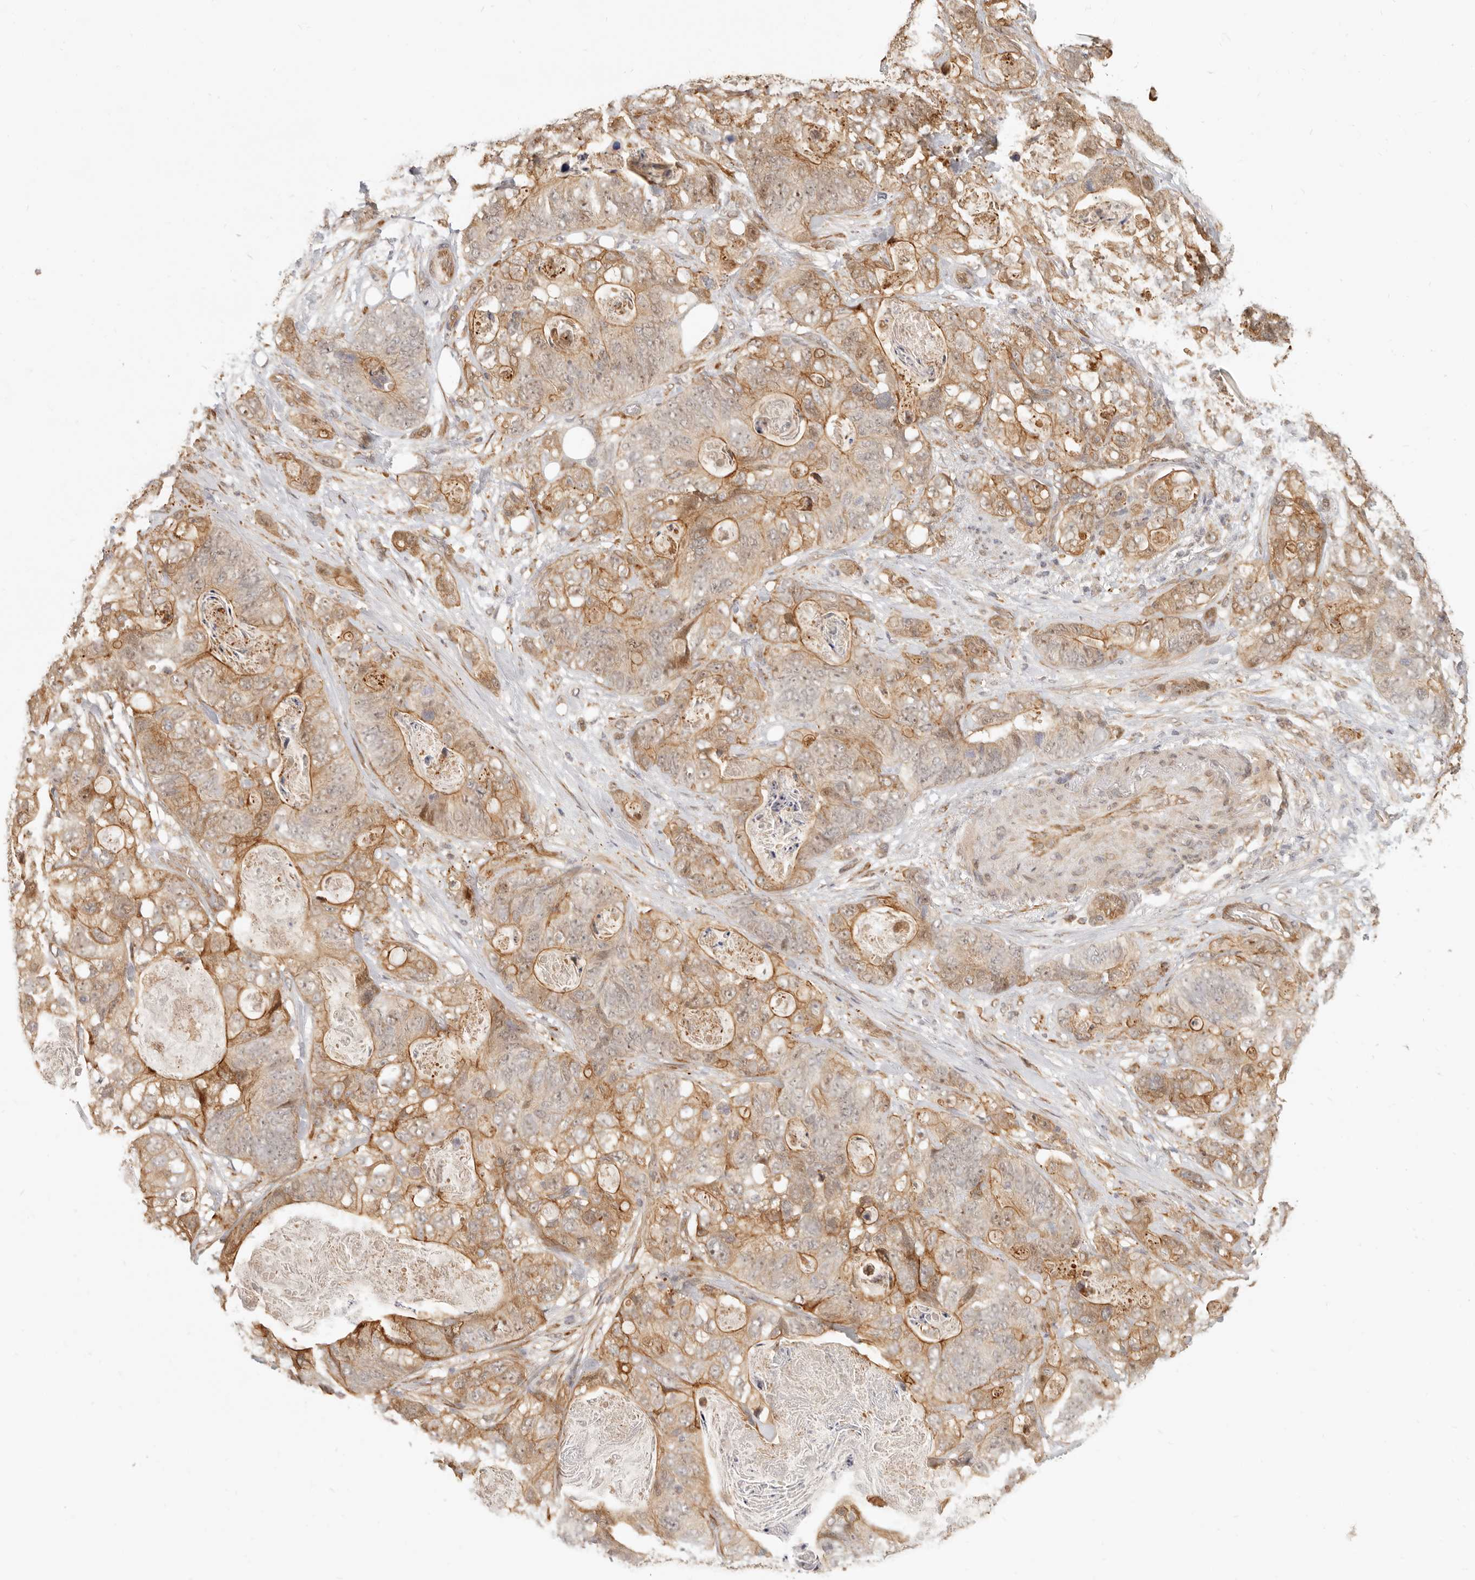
{"staining": {"intensity": "moderate", "quantity": ">75%", "location": "cytoplasmic/membranous"}, "tissue": "stomach cancer", "cell_type": "Tumor cells", "image_type": "cancer", "snomed": [{"axis": "morphology", "description": "Normal tissue, NOS"}, {"axis": "morphology", "description": "Adenocarcinoma, NOS"}, {"axis": "topography", "description": "Stomach"}], "caption": "A brown stain highlights moderate cytoplasmic/membranous positivity of a protein in human adenocarcinoma (stomach) tumor cells.", "gene": "TUFT1", "patient": {"sex": "female", "age": 89}}